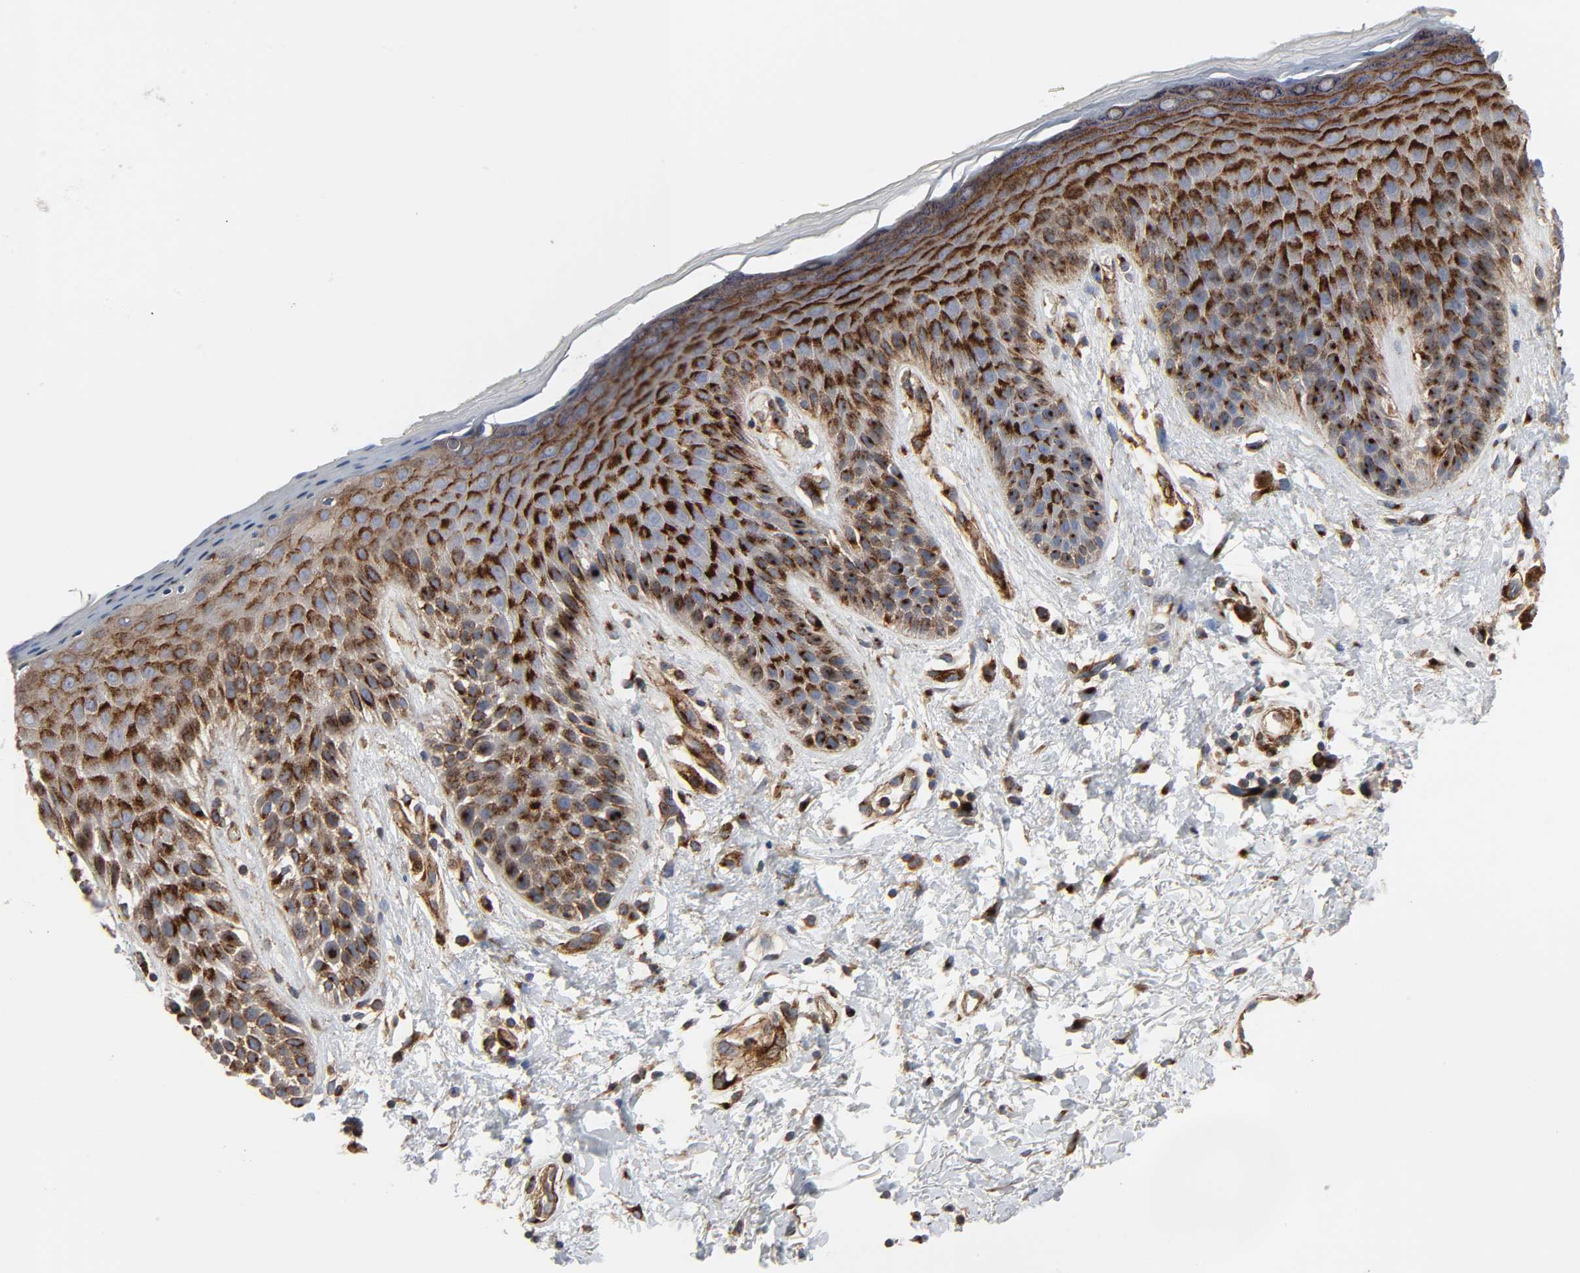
{"staining": {"intensity": "strong", "quantity": ">75%", "location": "cytoplasmic/membranous"}, "tissue": "skin", "cell_type": "Epidermal cells", "image_type": "normal", "snomed": [{"axis": "morphology", "description": "Normal tissue, NOS"}, {"axis": "topography", "description": "Anal"}], "caption": "IHC histopathology image of unremarkable human skin stained for a protein (brown), which demonstrates high levels of strong cytoplasmic/membranous expression in approximately >75% of epidermal cells.", "gene": "ARHGAP1", "patient": {"sex": "female", "age": 46}}